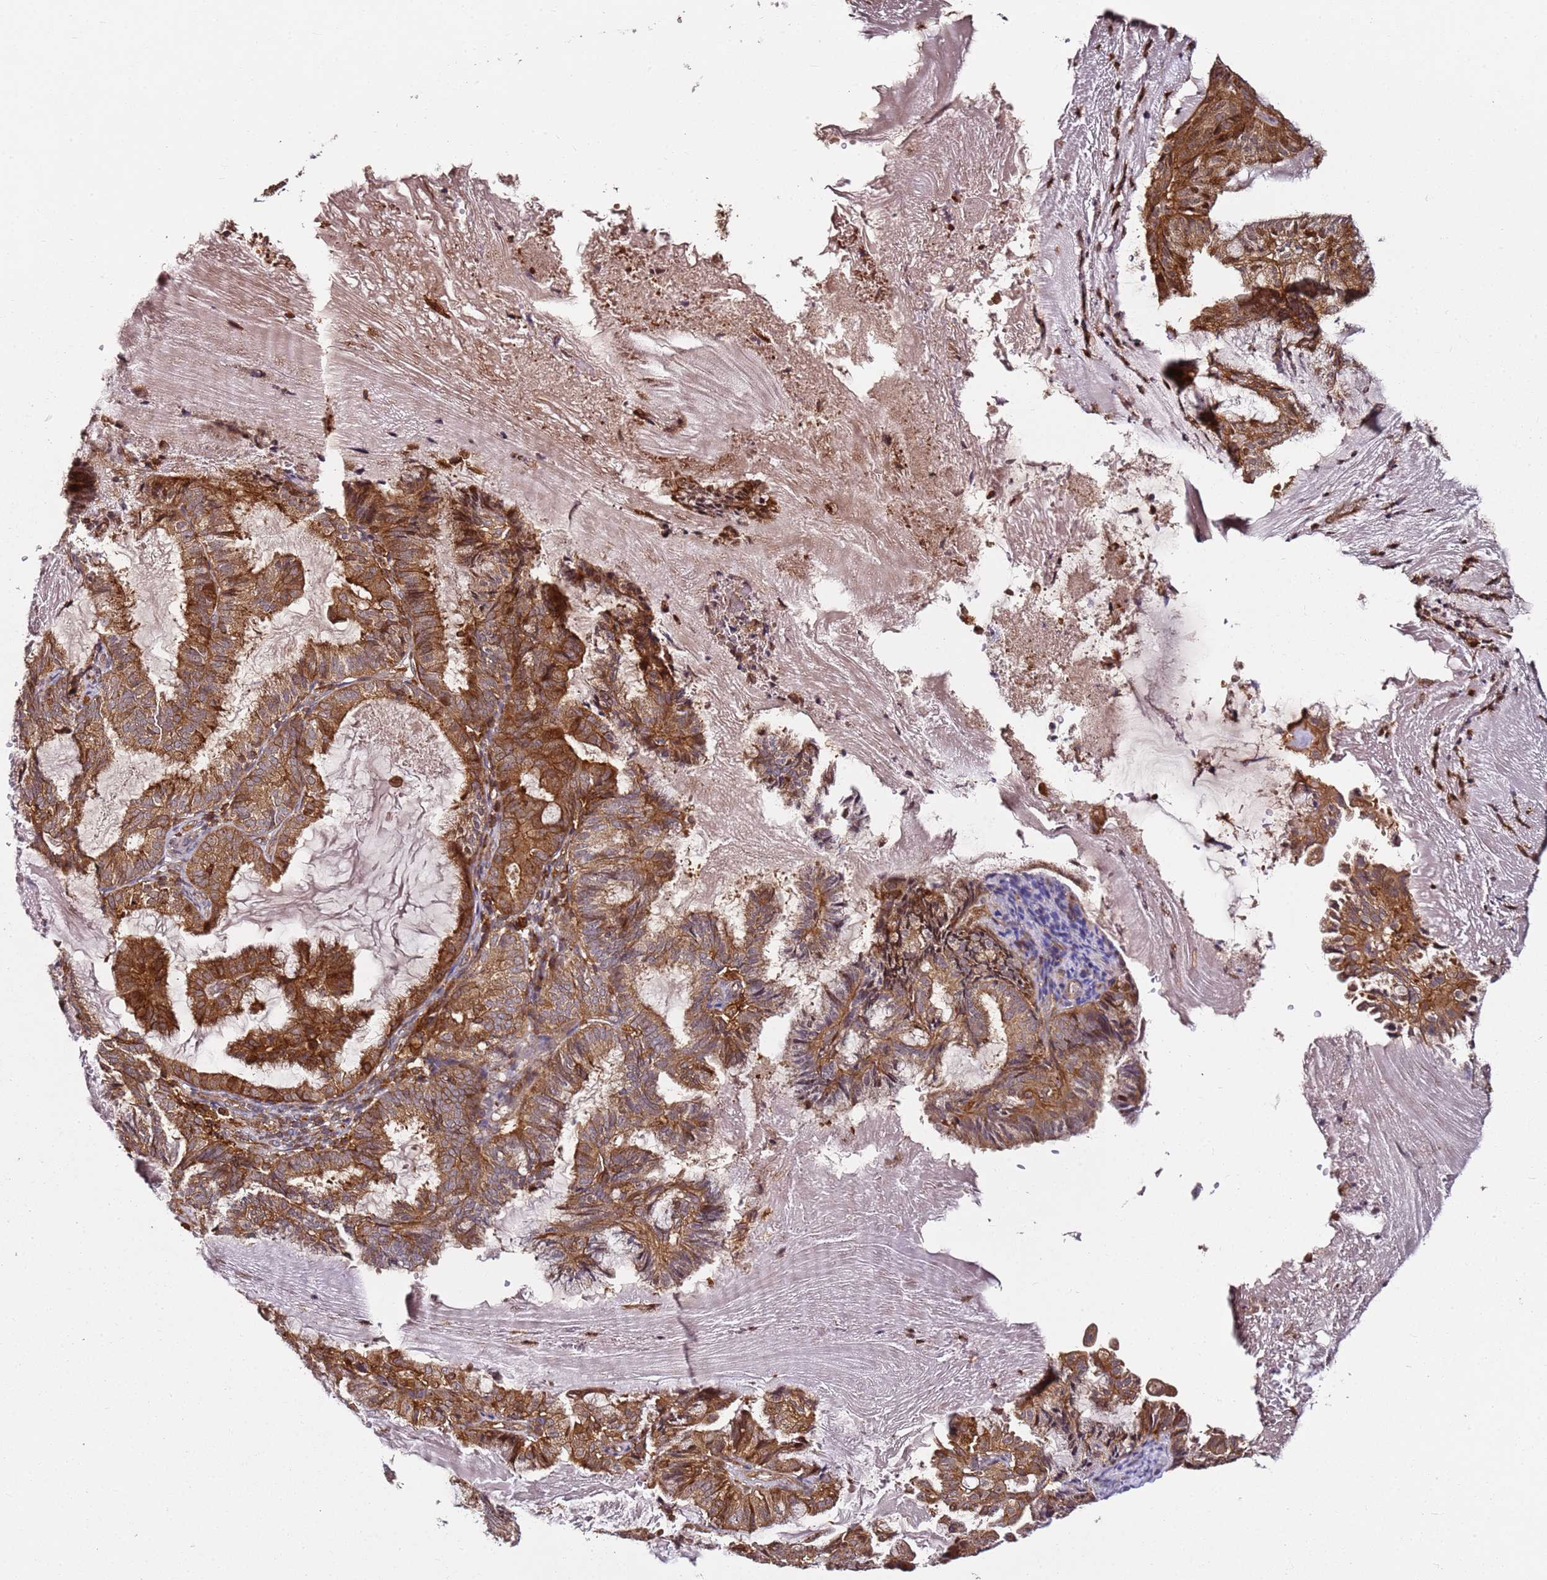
{"staining": {"intensity": "strong", "quantity": ">75%", "location": "cytoplasmic/membranous"}, "tissue": "endometrial cancer", "cell_type": "Tumor cells", "image_type": "cancer", "snomed": [{"axis": "morphology", "description": "Adenocarcinoma, NOS"}, {"axis": "topography", "description": "Endometrium"}], "caption": "IHC image of human endometrial adenocarcinoma stained for a protein (brown), which reveals high levels of strong cytoplasmic/membranous staining in approximately >75% of tumor cells.", "gene": "PRMT7", "patient": {"sex": "female", "age": 86}}